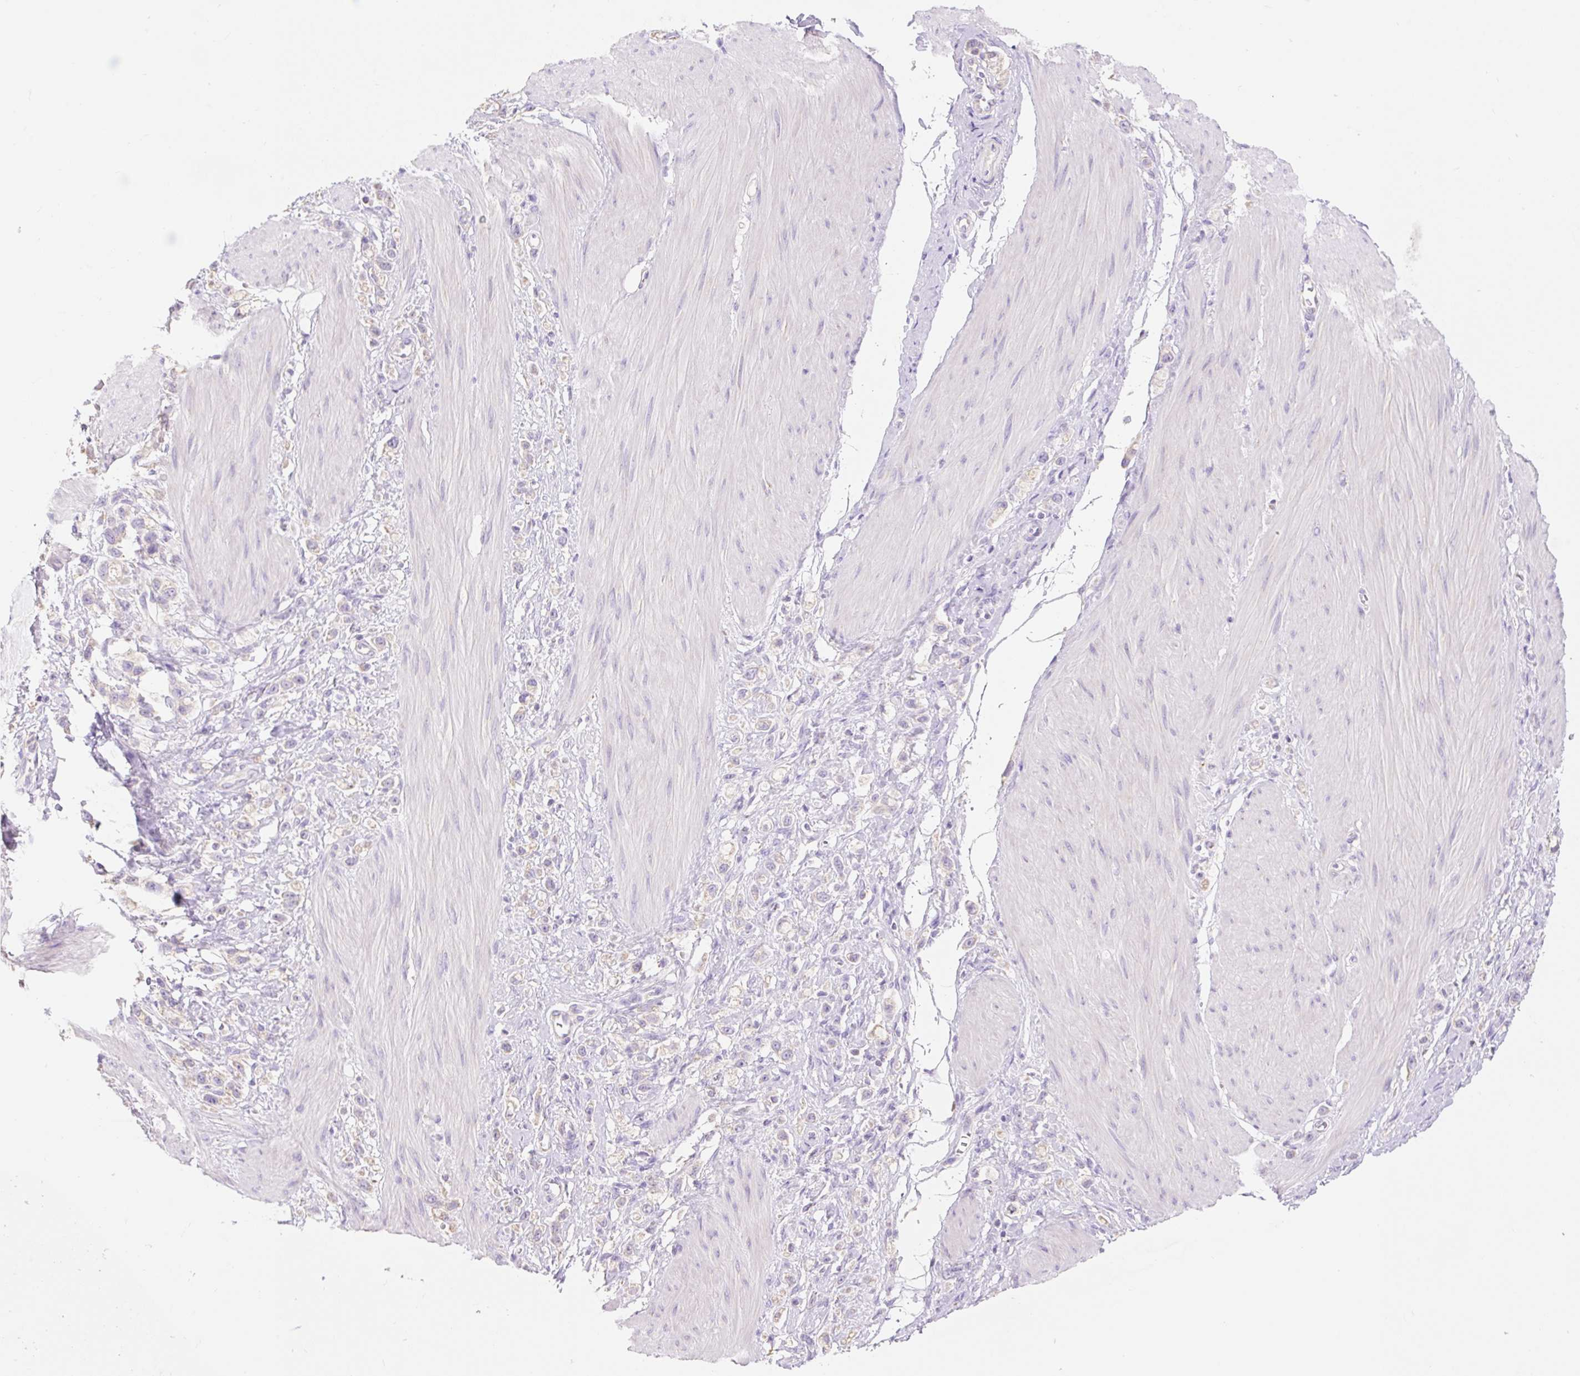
{"staining": {"intensity": "negative", "quantity": "none", "location": "none"}, "tissue": "stomach cancer", "cell_type": "Tumor cells", "image_type": "cancer", "snomed": [{"axis": "morphology", "description": "Adenocarcinoma, NOS"}, {"axis": "topography", "description": "Stomach"}], "caption": "The histopathology image displays no significant expression in tumor cells of stomach cancer. (DAB IHC with hematoxylin counter stain).", "gene": "DHX35", "patient": {"sex": "female", "age": 65}}